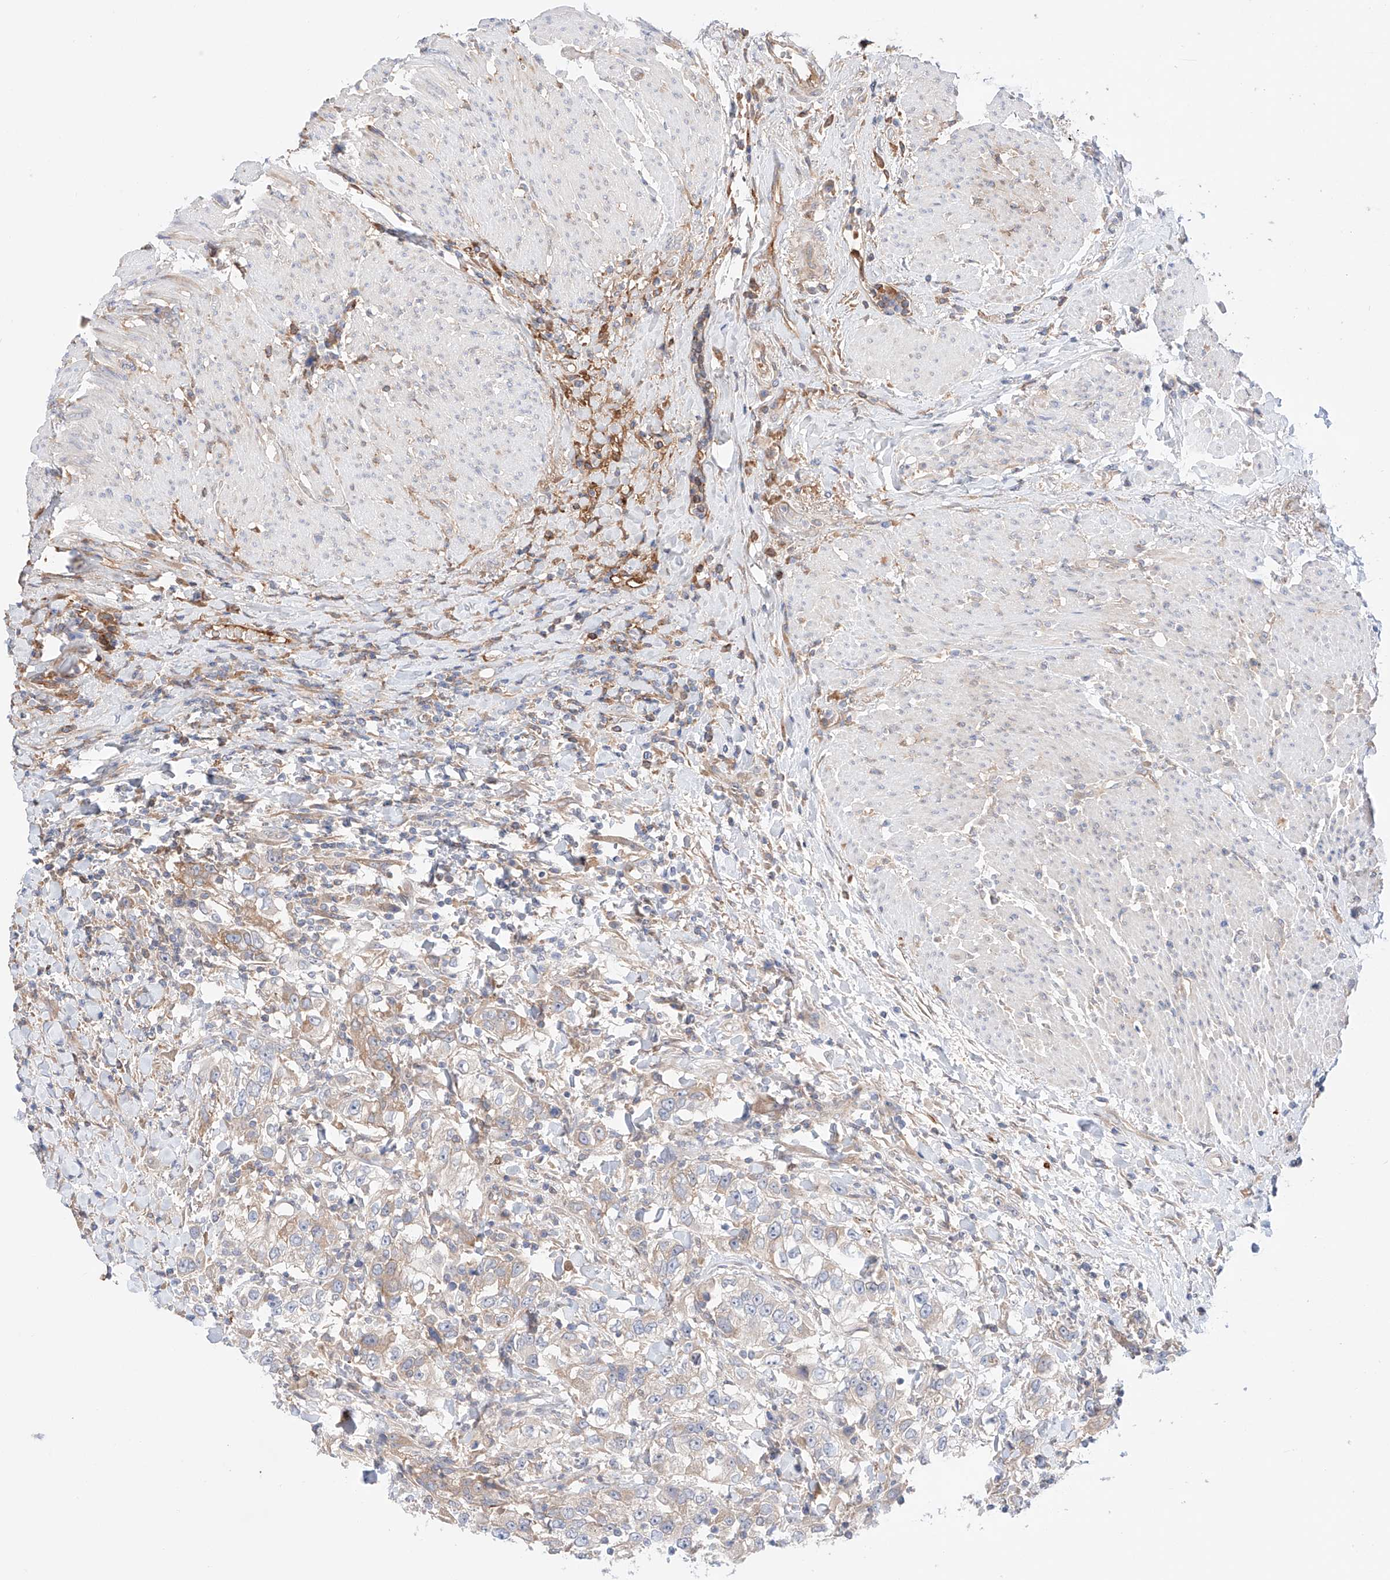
{"staining": {"intensity": "weak", "quantity": "25%-75%", "location": "cytoplasmic/membranous"}, "tissue": "urothelial cancer", "cell_type": "Tumor cells", "image_type": "cancer", "snomed": [{"axis": "morphology", "description": "Urothelial carcinoma, High grade"}, {"axis": "topography", "description": "Urinary bladder"}], "caption": "This histopathology image shows immunohistochemistry (IHC) staining of human urothelial cancer, with low weak cytoplasmic/membranous positivity in about 25%-75% of tumor cells.", "gene": "PGGT1B", "patient": {"sex": "female", "age": 80}}